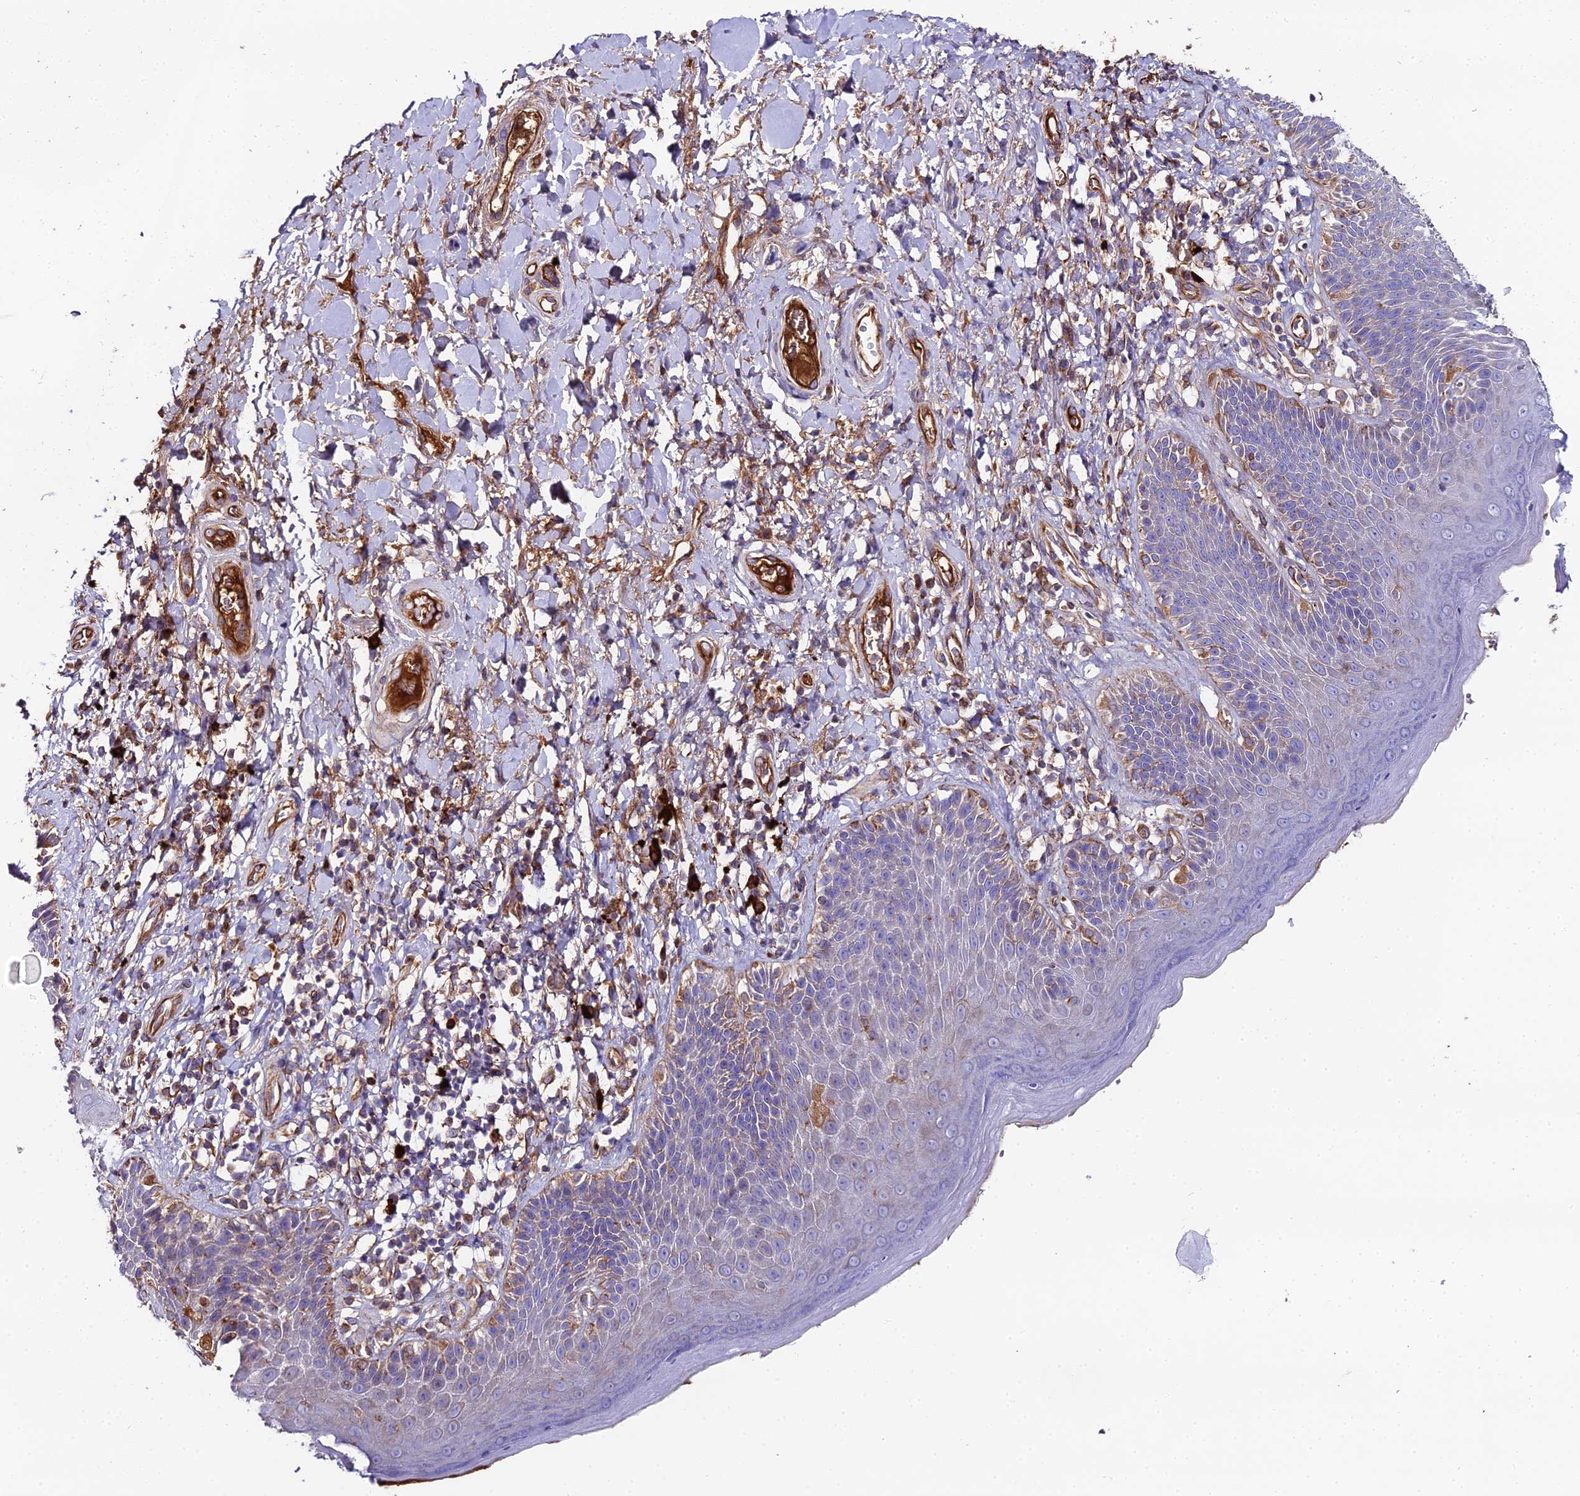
{"staining": {"intensity": "moderate", "quantity": "<25%", "location": "cytoplasmic/membranous"}, "tissue": "skin", "cell_type": "Epidermal cells", "image_type": "normal", "snomed": [{"axis": "morphology", "description": "Normal tissue, NOS"}, {"axis": "topography", "description": "Anal"}], "caption": "Protein staining of benign skin displays moderate cytoplasmic/membranous expression in approximately <25% of epidermal cells. The protein is stained brown, and the nuclei are stained in blue (DAB (3,3'-diaminobenzidine) IHC with brightfield microscopy, high magnification).", "gene": "BEX4", "patient": {"sex": "female", "age": 89}}